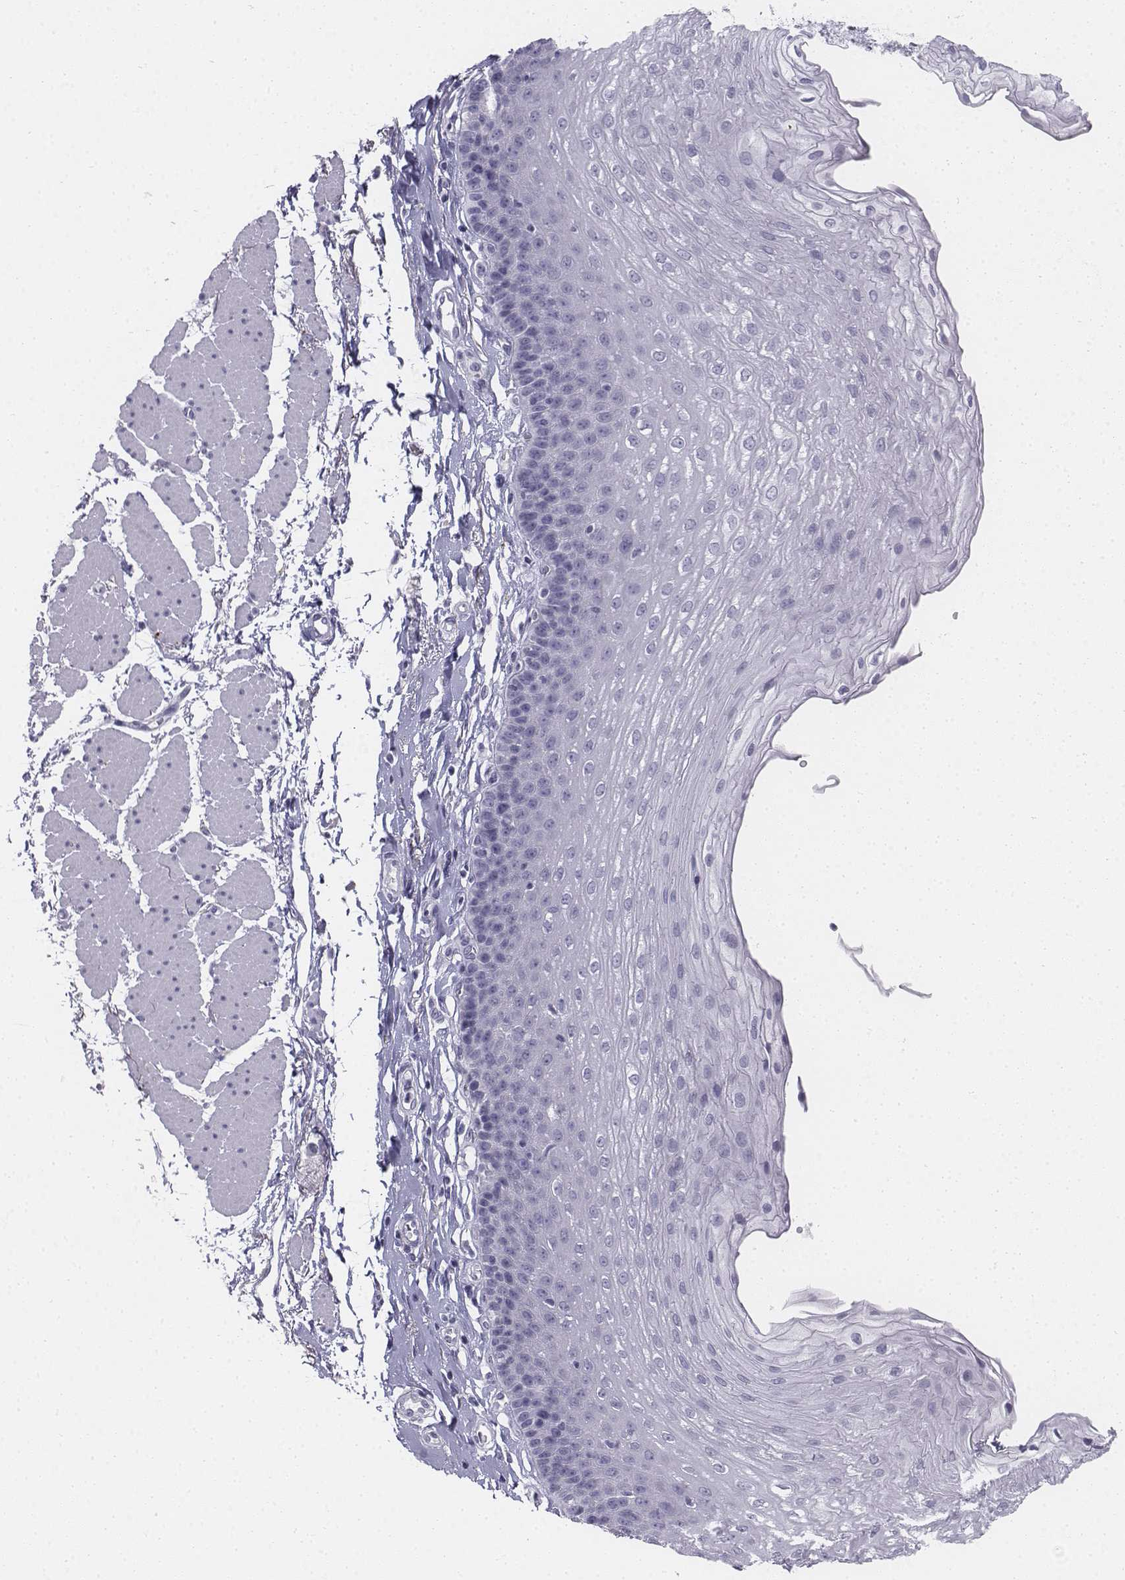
{"staining": {"intensity": "negative", "quantity": "none", "location": "none"}, "tissue": "esophagus", "cell_type": "Squamous epithelial cells", "image_type": "normal", "snomed": [{"axis": "morphology", "description": "Normal tissue, NOS"}, {"axis": "topography", "description": "Esophagus"}], "caption": "This is an IHC photomicrograph of unremarkable esophagus. There is no staining in squamous epithelial cells.", "gene": "TH", "patient": {"sex": "female", "age": 81}}